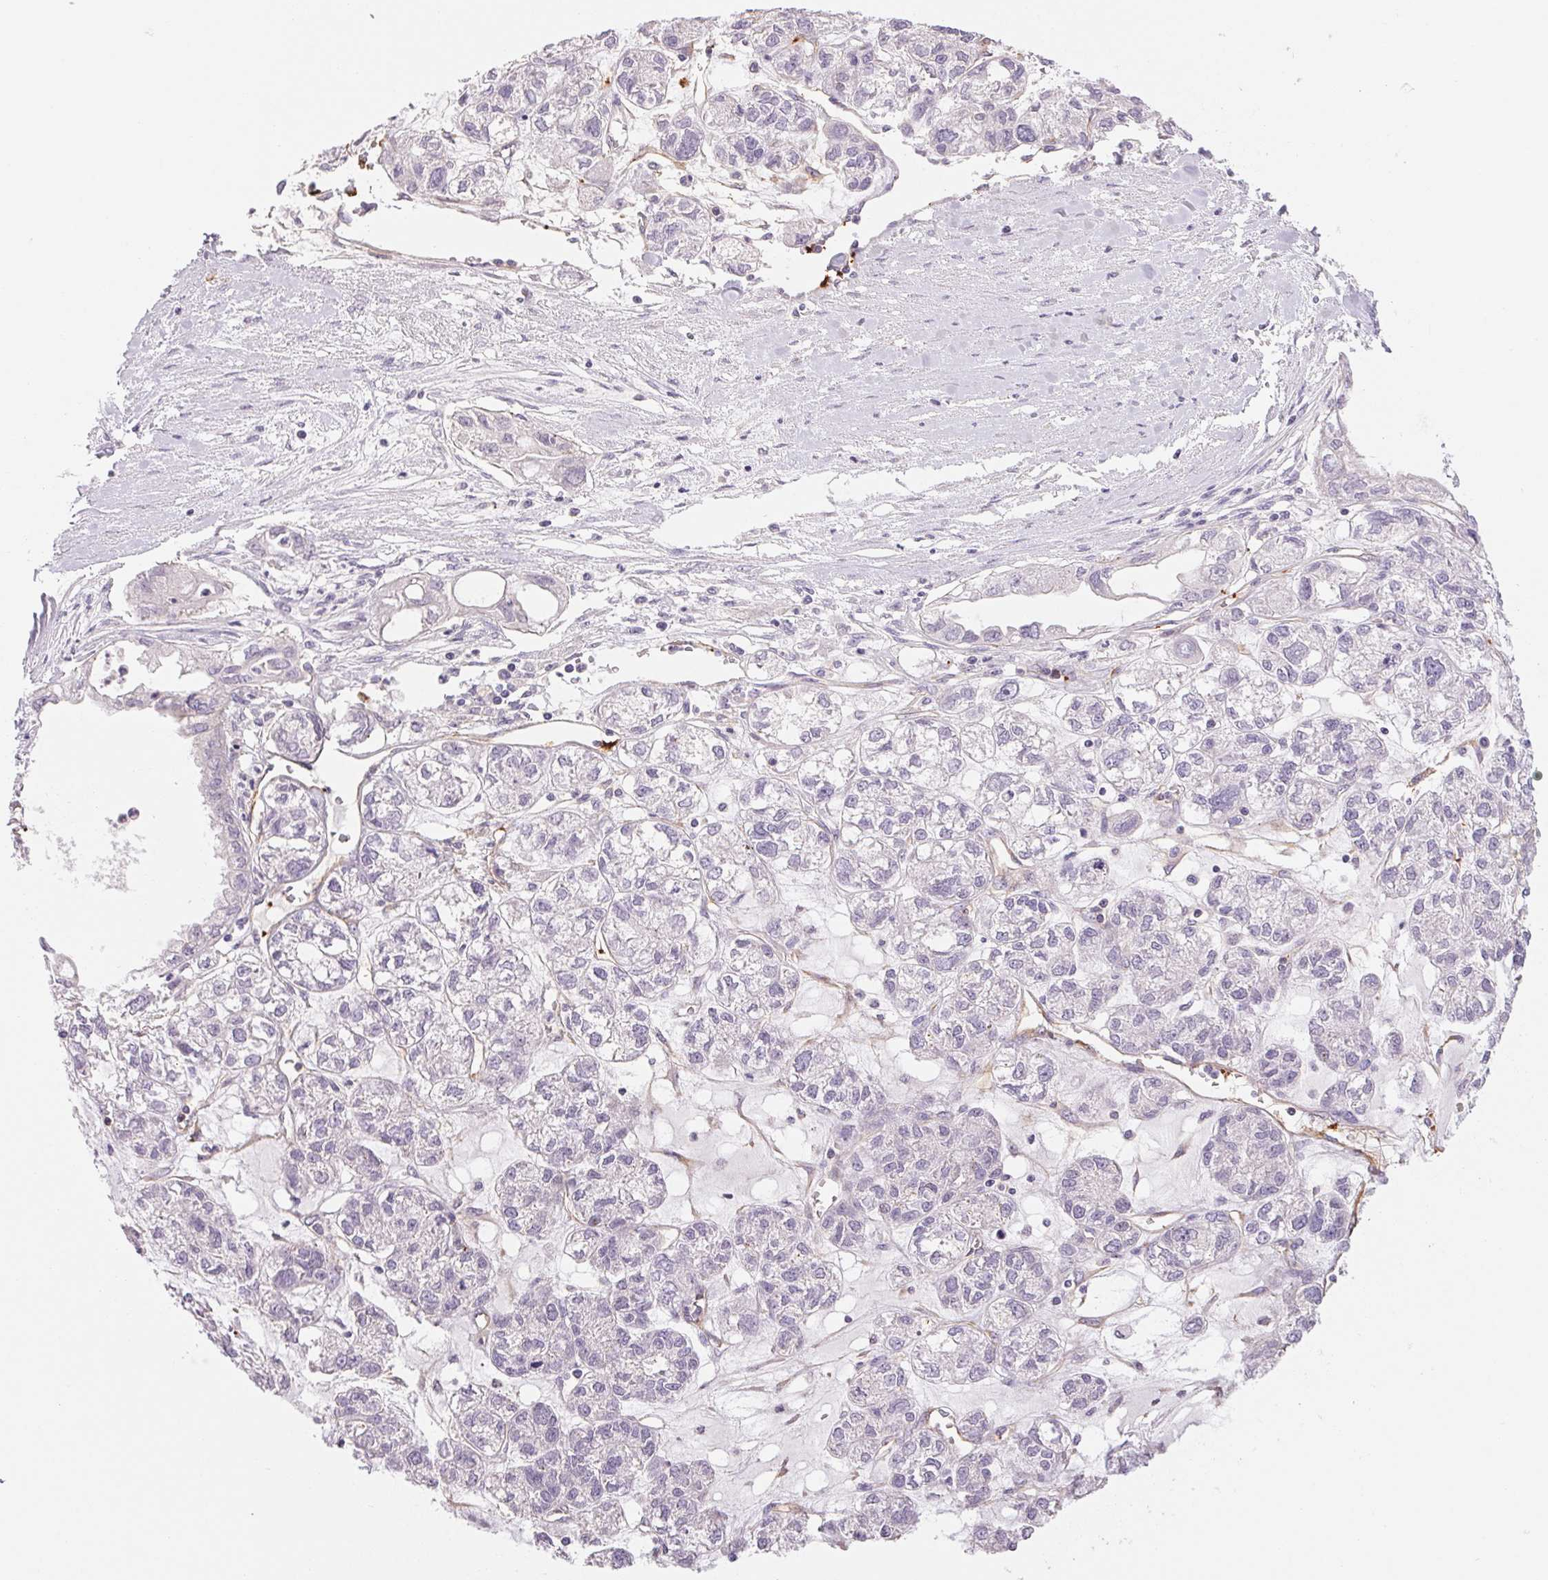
{"staining": {"intensity": "negative", "quantity": "none", "location": "none"}, "tissue": "ovarian cancer", "cell_type": "Tumor cells", "image_type": "cancer", "snomed": [{"axis": "morphology", "description": "Carcinoma, endometroid"}, {"axis": "topography", "description": "Ovary"}], "caption": "Micrograph shows no significant protein staining in tumor cells of endometroid carcinoma (ovarian).", "gene": "ANKRD13B", "patient": {"sex": "female", "age": 64}}